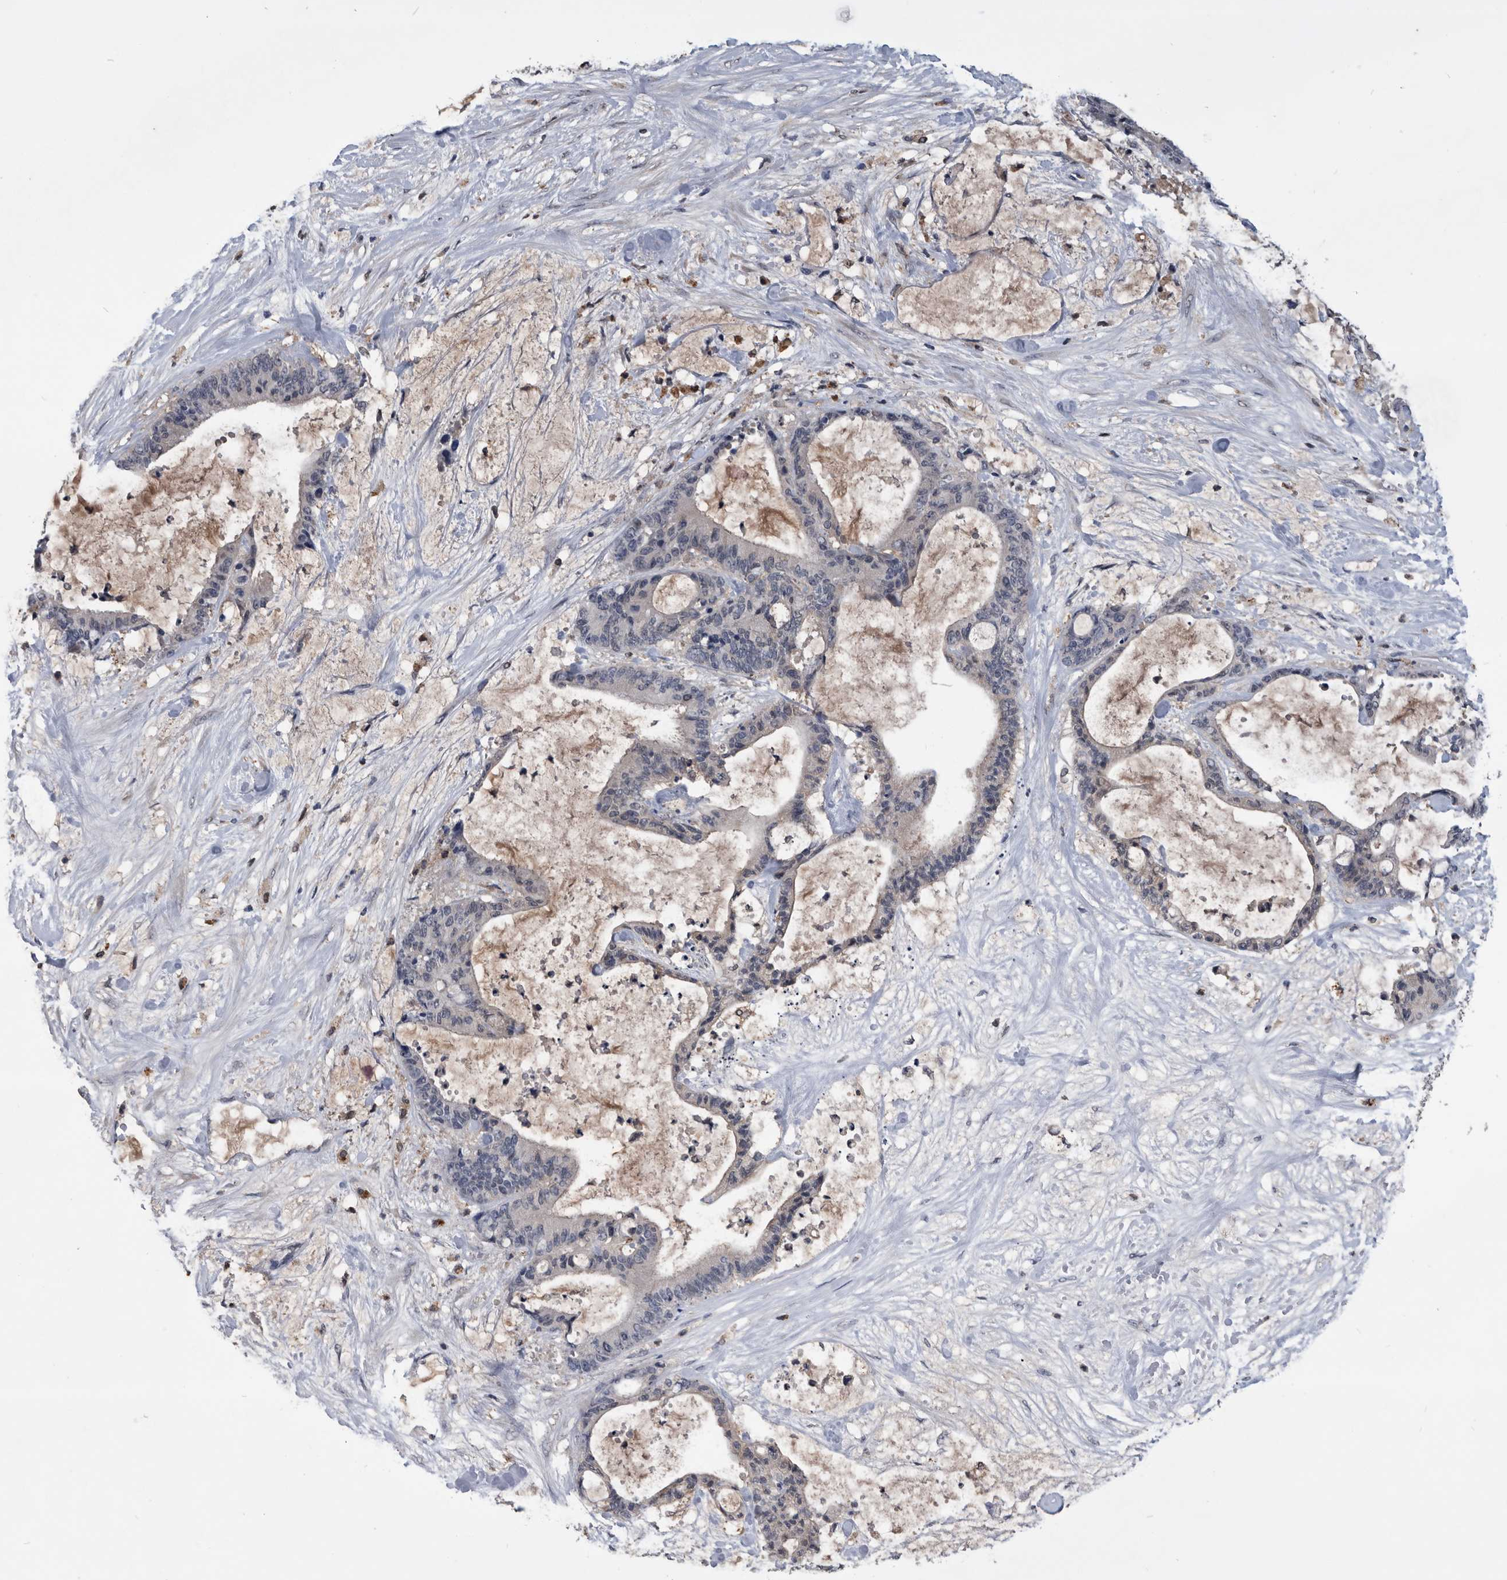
{"staining": {"intensity": "weak", "quantity": "<25%", "location": "cytoplasmic/membranous,nuclear"}, "tissue": "liver cancer", "cell_type": "Tumor cells", "image_type": "cancer", "snomed": [{"axis": "morphology", "description": "Cholangiocarcinoma"}, {"axis": "topography", "description": "Liver"}], "caption": "Immunohistochemical staining of liver cholangiocarcinoma displays no significant staining in tumor cells. Nuclei are stained in blue.", "gene": "PDXK", "patient": {"sex": "female", "age": 73}}